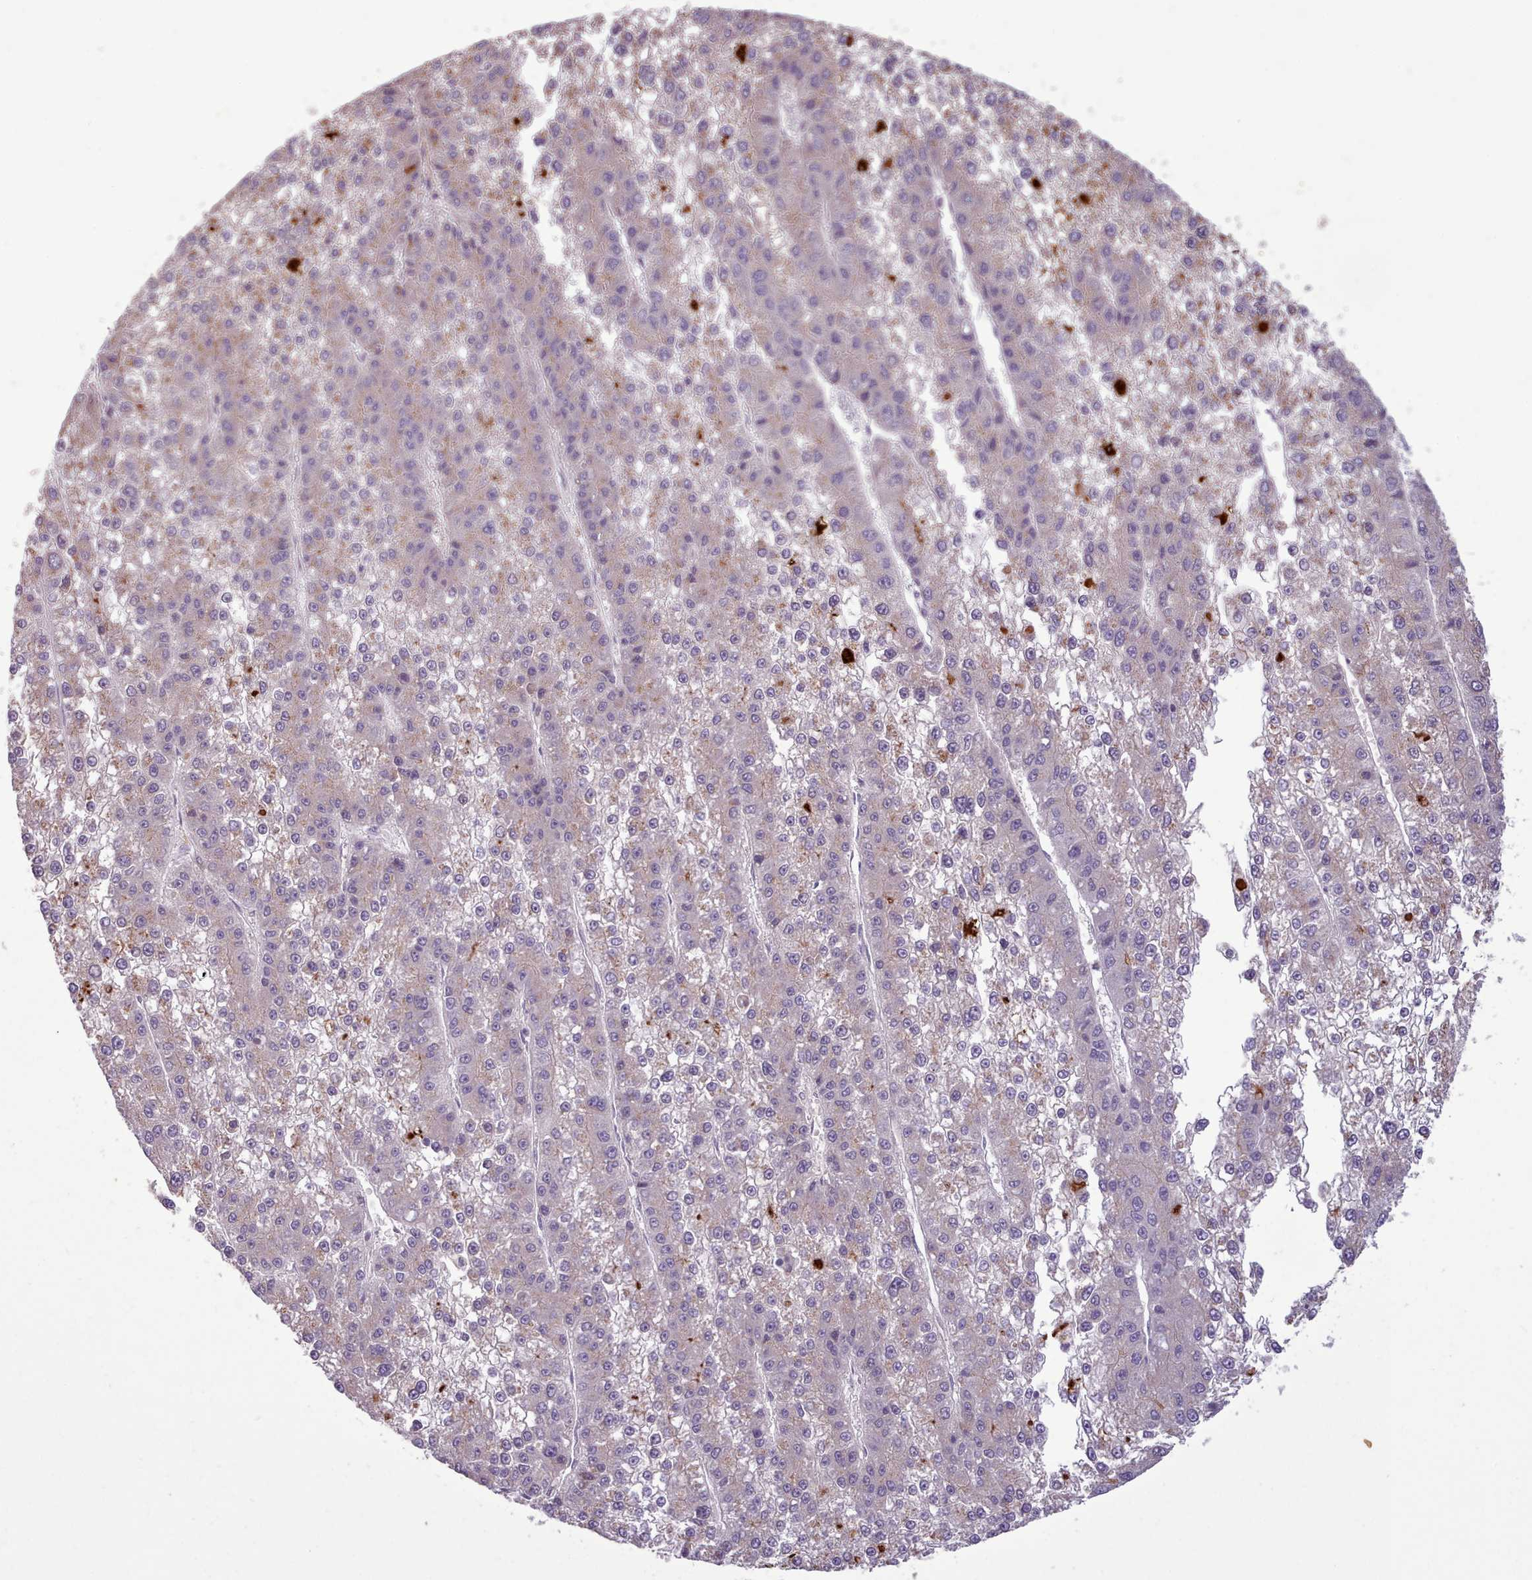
{"staining": {"intensity": "negative", "quantity": "none", "location": "none"}, "tissue": "liver cancer", "cell_type": "Tumor cells", "image_type": "cancer", "snomed": [{"axis": "morphology", "description": "Carcinoma, Hepatocellular, NOS"}, {"axis": "topography", "description": "Liver"}], "caption": "Hepatocellular carcinoma (liver) stained for a protein using immunohistochemistry (IHC) reveals no positivity tumor cells.", "gene": "NMRK1", "patient": {"sex": "female", "age": 73}}